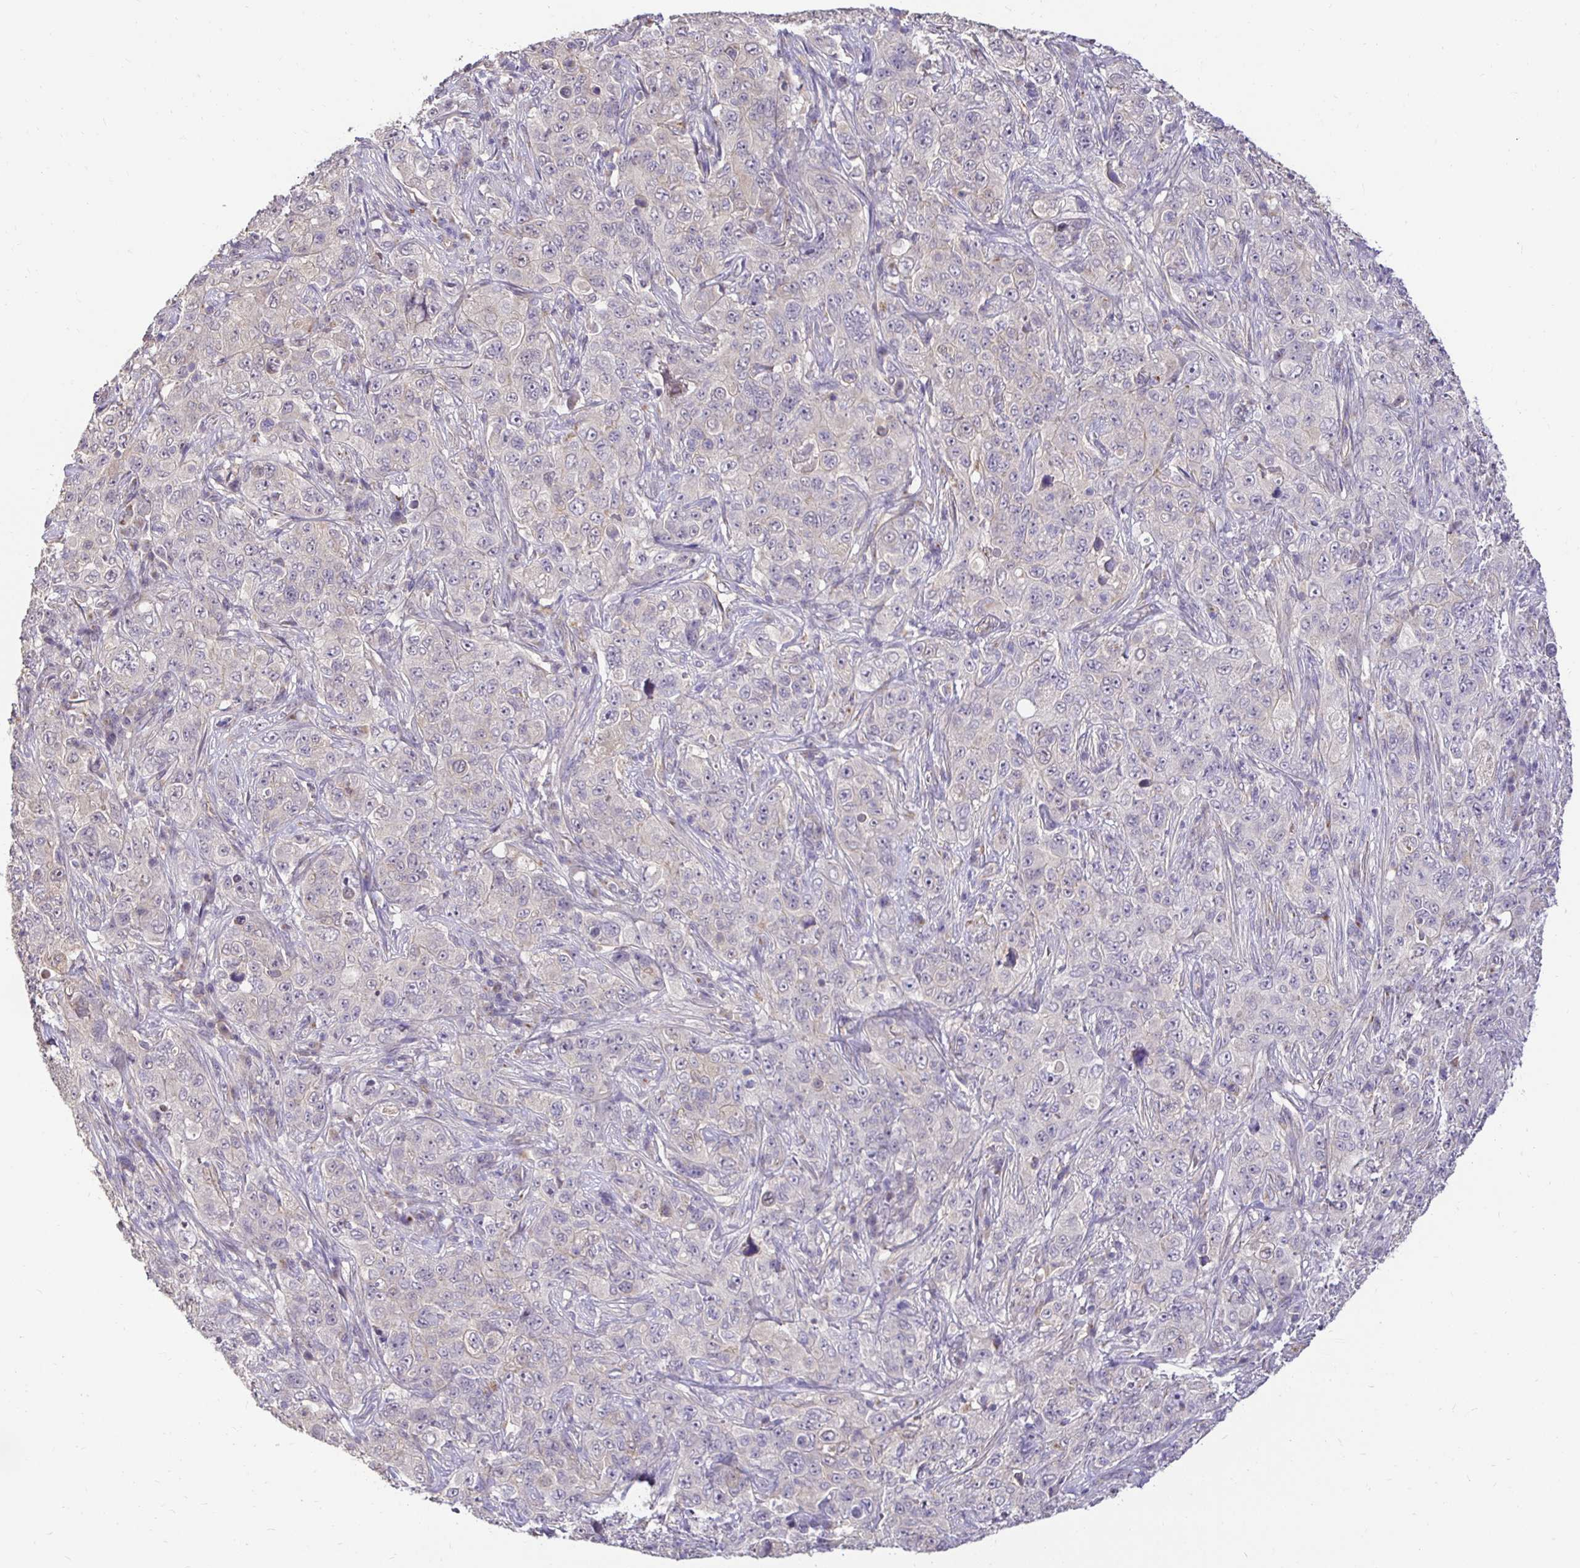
{"staining": {"intensity": "negative", "quantity": "none", "location": "none"}, "tissue": "pancreatic cancer", "cell_type": "Tumor cells", "image_type": "cancer", "snomed": [{"axis": "morphology", "description": "Adenocarcinoma, NOS"}, {"axis": "topography", "description": "Pancreas"}], "caption": "Tumor cells are negative for brown protein staining in pancreatic cancer. (Immunohistochemistry (ihc), brightfield microscopy, high magnification).", "gene": "SLC9A1", "patient": {"sex": "male", "age": 68}}